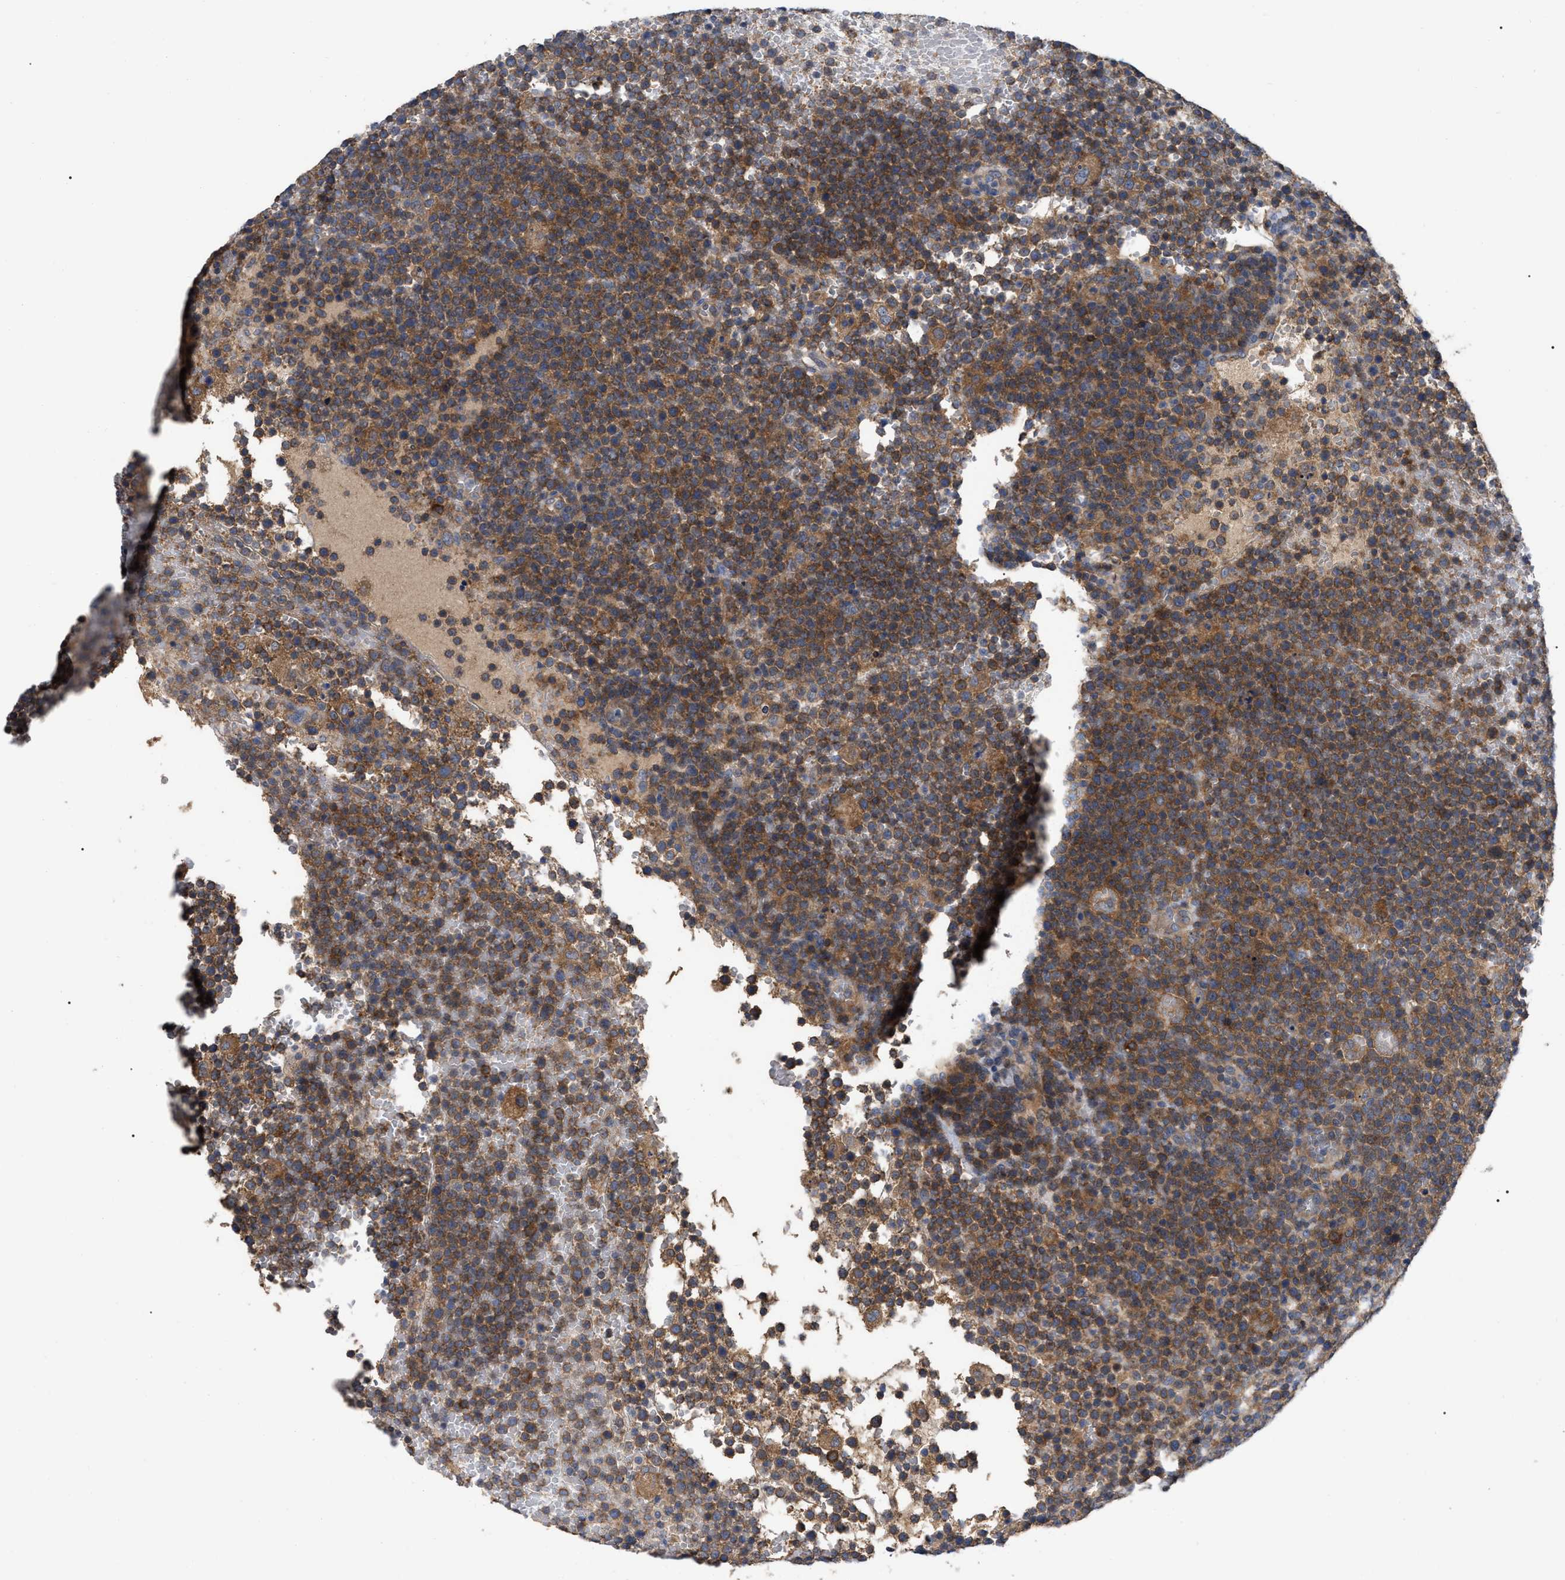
{"staining": {"intensity": "moderate", "quantity": ">75%", "location": "cytoplasmic/membranous"}, "tissue": "lymphoma", "cell_type": "Tumor cells", "image_type": "cancer", "snomed": [{"axis": "morphology", "description": "Malignant lymphoma, non-Hodgkin's type, High grade"}, {"axis": "topography", "description": "Lymph node"}], "caption": "About >75% of tumor cells in human malignant lymphoma, non-Hodgkin's type (high-grade) reveal moderate cytoplasmic/membranous protein positivity as visualized by brown immunohistochemical staining.", "gene": "RAP1GDS1", "patient": {"sex": "male", "age": 61}}